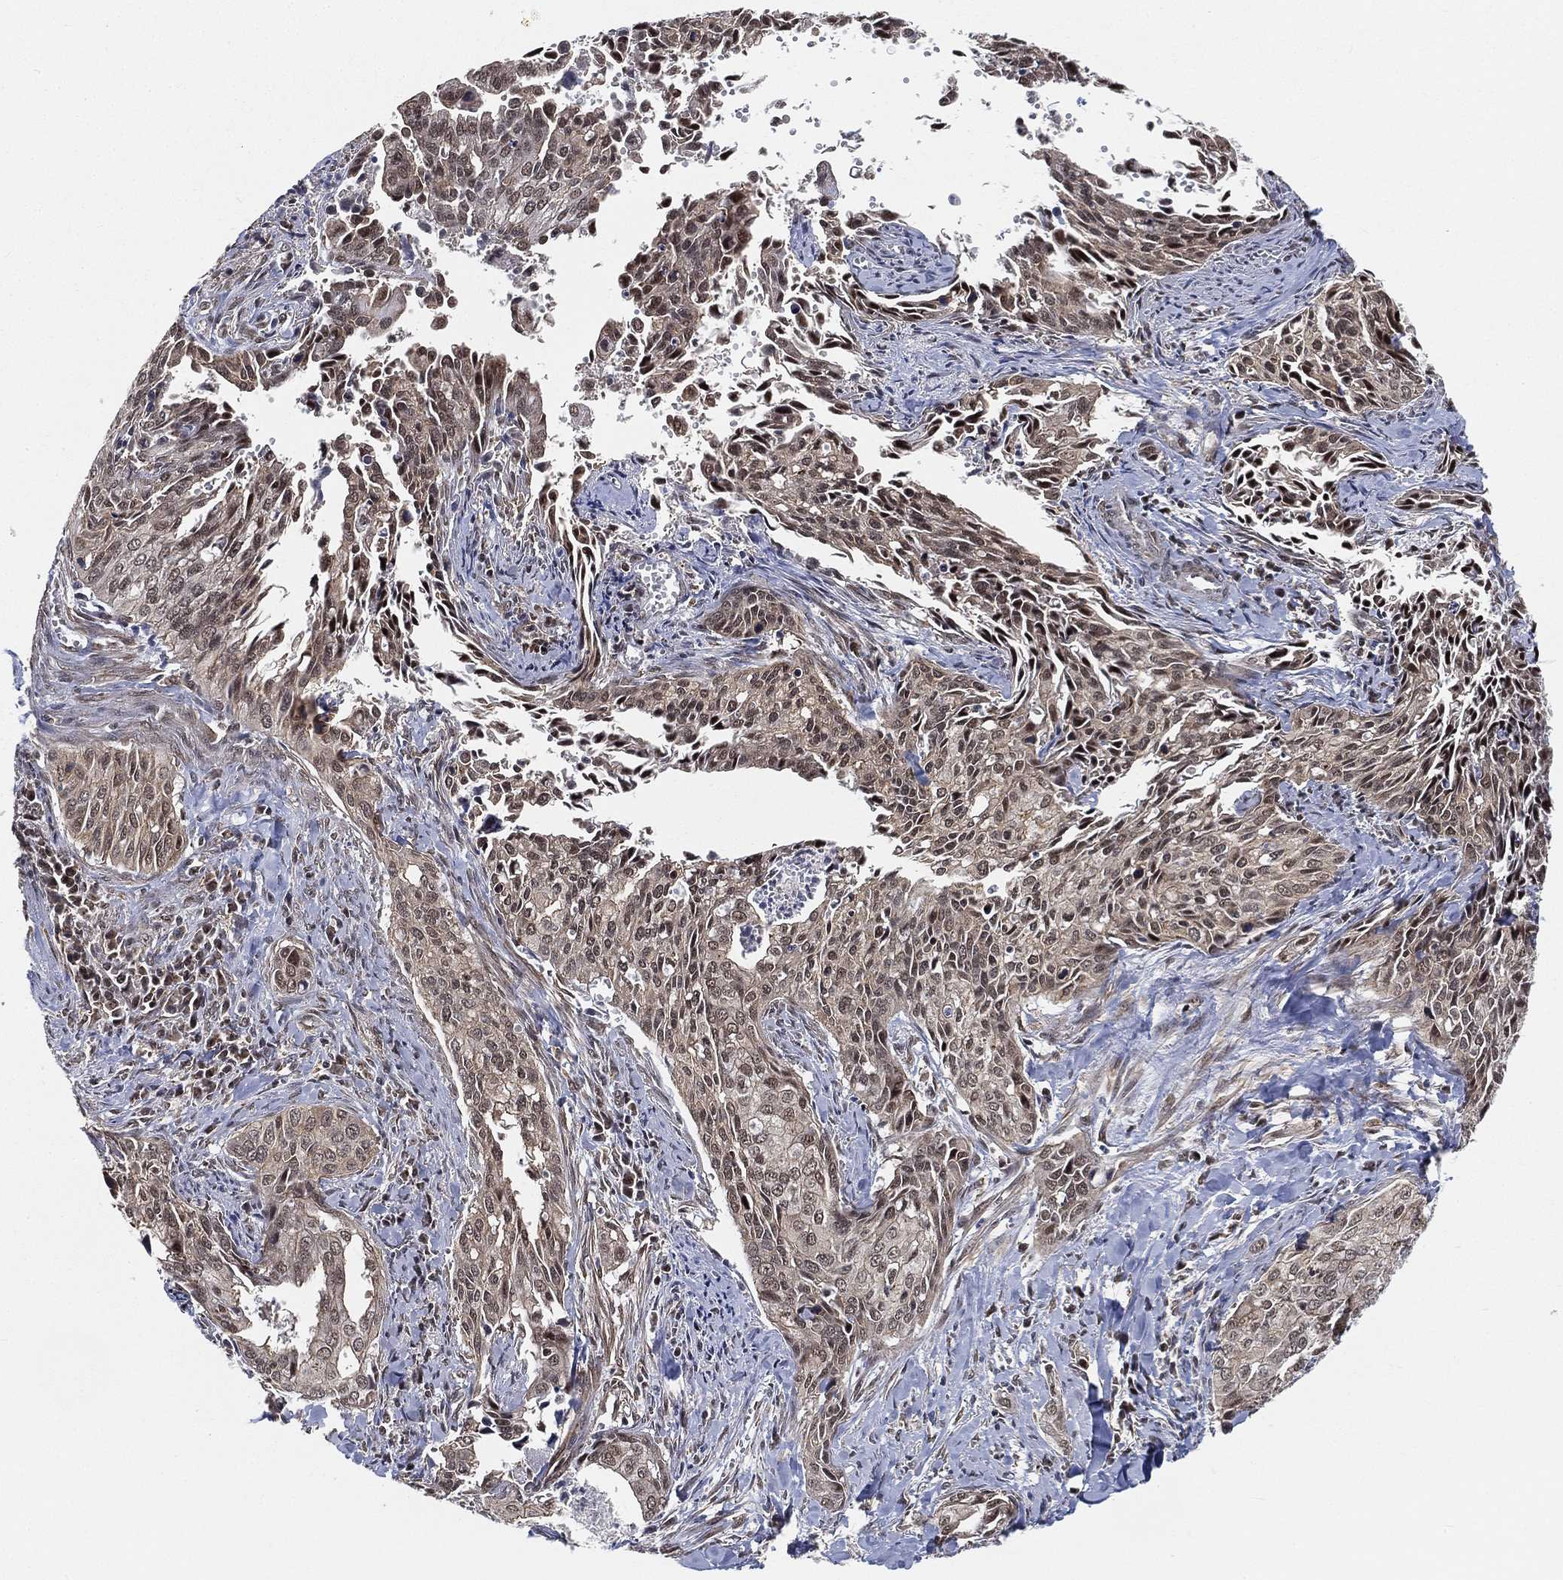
{"staining": {"intensity": "strong", "quantity": "<25%", "location": "nuclear"}, "tissue": "cervical cancer", "cell_type": "Tumor cells", "image_type": "cancer", "snomed": [{"axis": "morphology", "description": "Squamous cell carcinoma, NOS"}, {"axis": "topography", "description": "Cervix"}], "caption": "Immunohistochemistry of cervical cancer demonstrates medium levels of strong nuclear positivity in about <25% of tumor cells.", "gene": "RSRC2", "patient": {"sex": "female", "age": 29}}